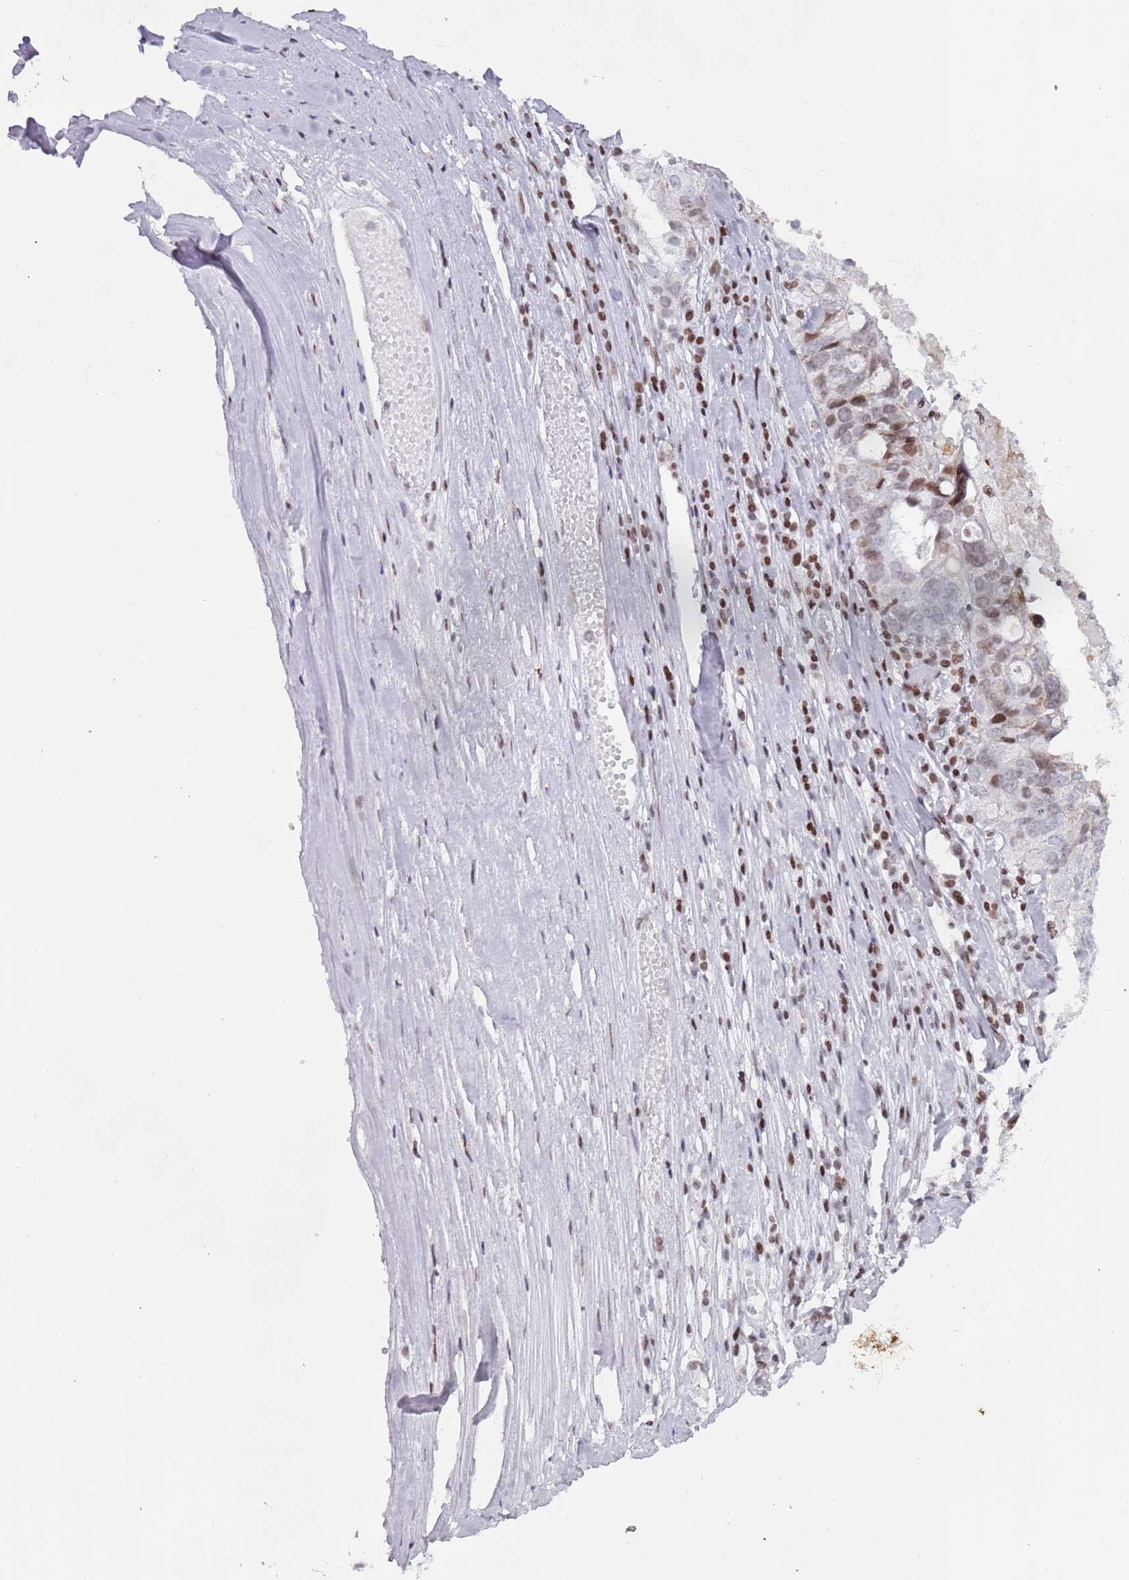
{"staining": {"intensity": "moderate", "quantity": "<25%", "location": "nuclear"}, "tissue": "ovarian cancer", "cell_type": "Tumor cells", "image_type": "cancer", "snomed": [{"axis": "morphology", "description": "Carcinoma, endometroid"}, {"axis": "topography", "description": "Ovary"}], "caption": "An immunohistochemistry (IHC) histopathology image of neoplastic tissue is shown. Protein staining in brown labels moderate nuclear positivity in ovarian cancer (endometroid carcinoma) within tumor cells. The staining was performed using DAB, with brown indicating positive protein expression. Nuclei are stained blue with hematoxylin.", "gene": "HDAC8", "patient": {"sex": "female", "age": 62}}